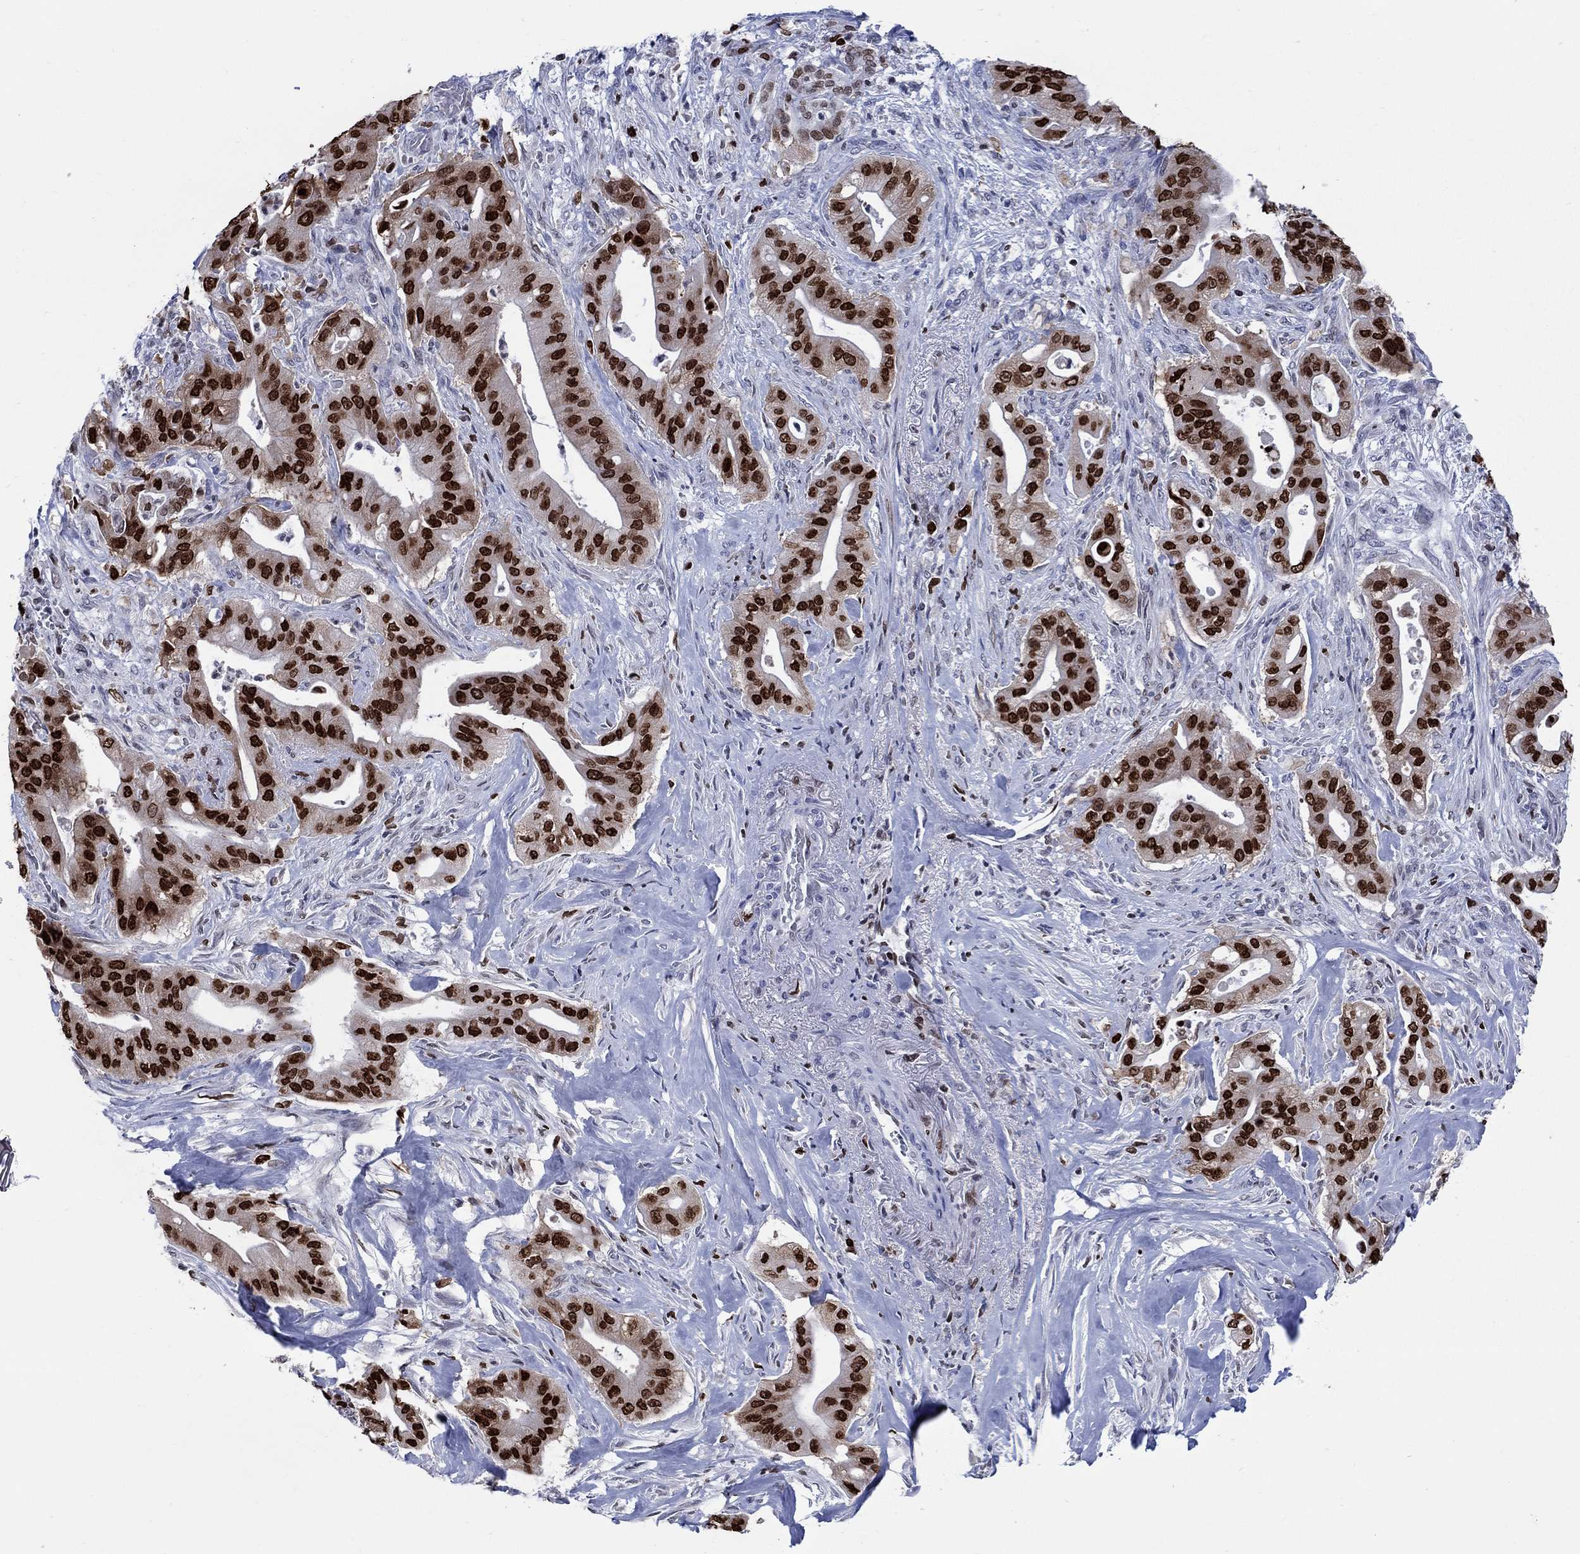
{"staining": {"intensity": "strong", "quantity": "25%-75%", "location": "nuclear"}, "tissue": "pancreatic cancer", "cell_type": "Tumor cells", "image_type": "cancer", "snomed": [{"axis": "morphology", "description": "Normal tissue, NOS"}, {"axis": "morphology", "description": "Inflammation, NOS"}, {"axis": "morphology", "description": "Adenocarcinoma, NOS"}, {"axis": "topography", "description": "Pancreas"}], "caption": "Pancreatic adenocarcinoma stained with DAB (3,3'-diaminobenzidine) immunohistochemistry reveals high levels of strong nuclear positivity in about 25%-75% of tumor cells.", "gene": "HMGA1", "patient": {"sex": "male", "age": 57}}